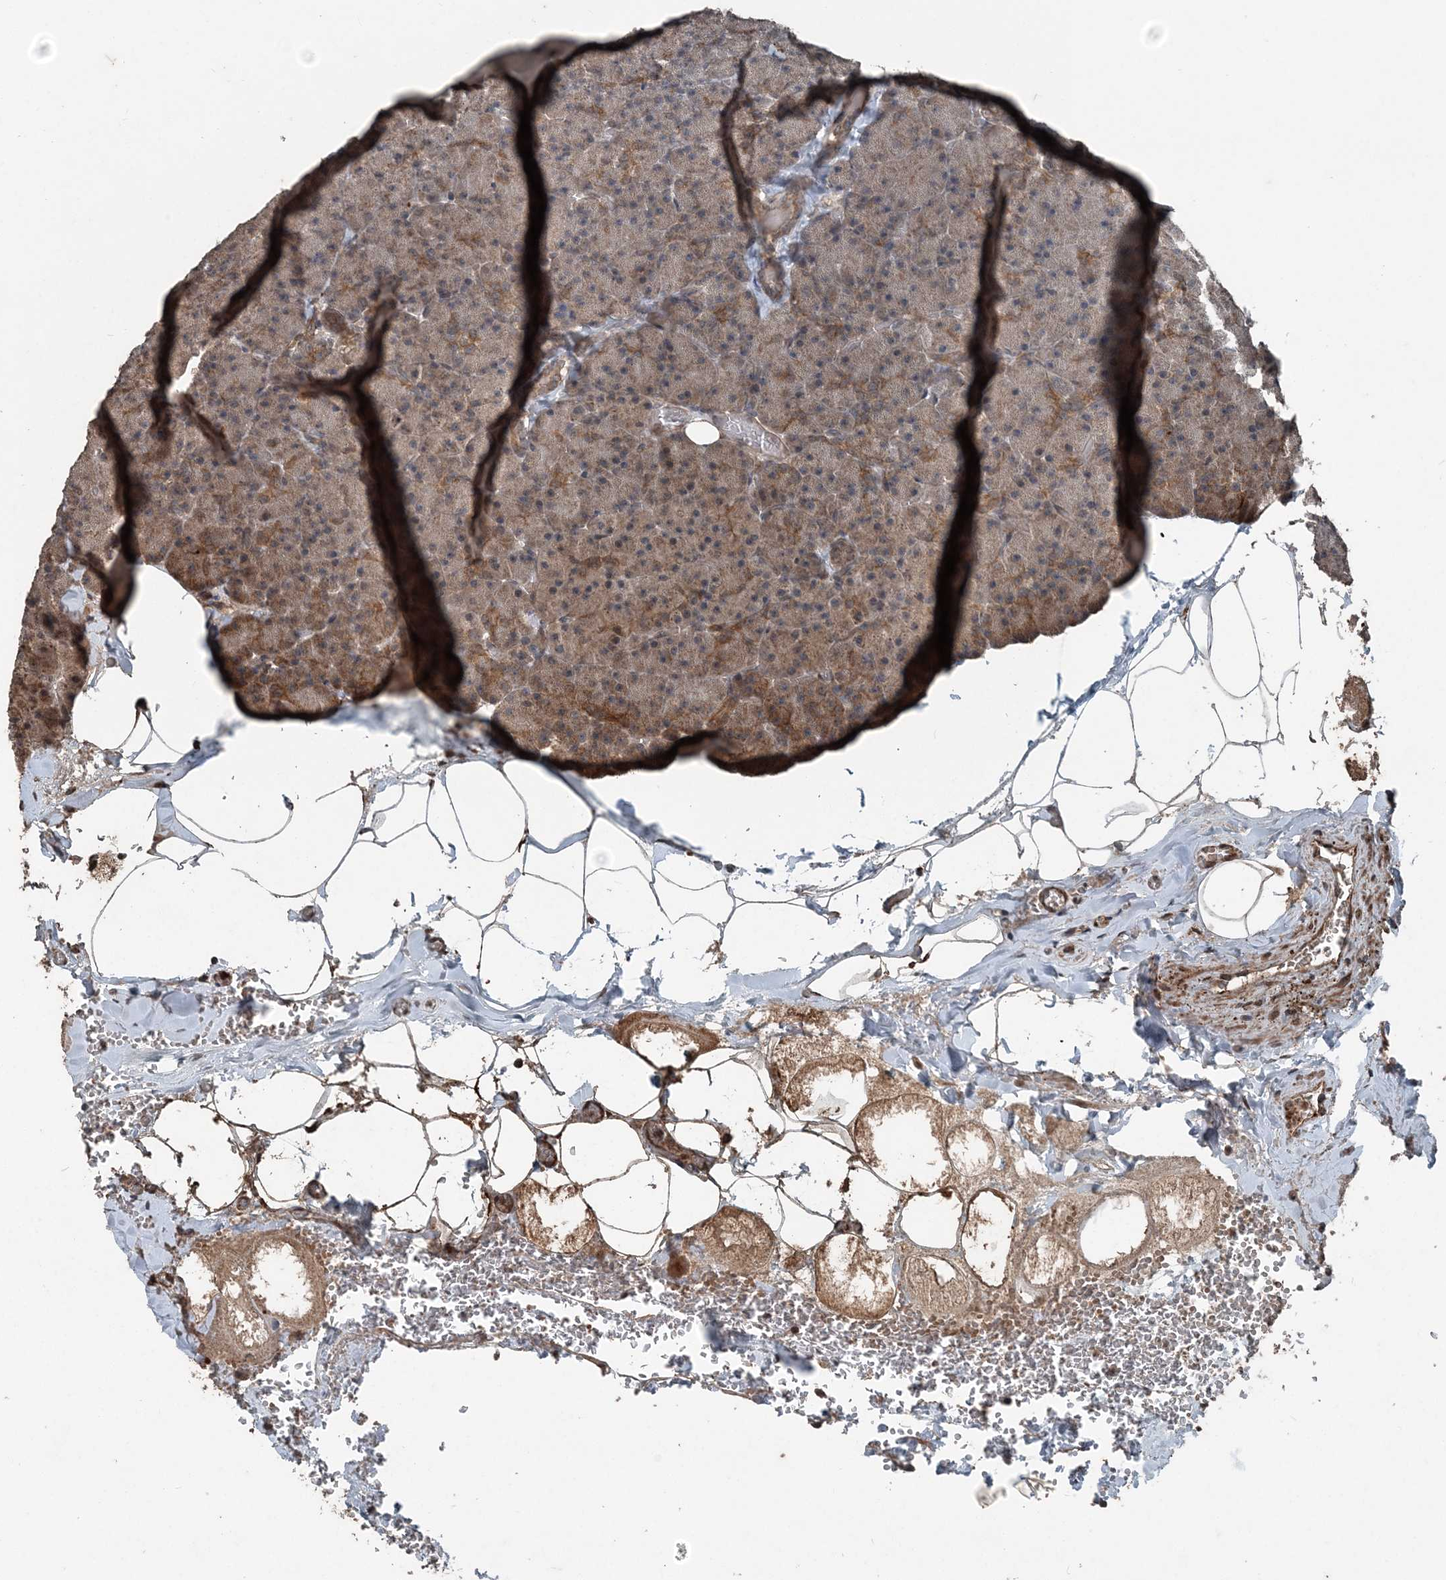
{"staining": {"intensity": "moderate", "quantity": ">75%", "location": "cytoplasmic/membranous"}, "tissue": "pancreas", "cell_type": "Exocrine glandular cells", "image_type": "normal", "snomed": [{"axis": "morphology", "description": "Normal tissue, NOS"}, {"axis": "morphology", "description": "Carcinoid, malignant, NOS"}, {"axis": "topography", "description": "Pancreas"}], "caption": "An IHC histopathology image of benign tissue is shown. Protein staining in brown labels moderate cytoplasmic/membranous positivity in pancreas within exocrine glandular cells. (Brightfield microscopy of DAB IHC at high magnification).", "gene": "CFL1", "patient": {"sex": "female", "age": 35}}